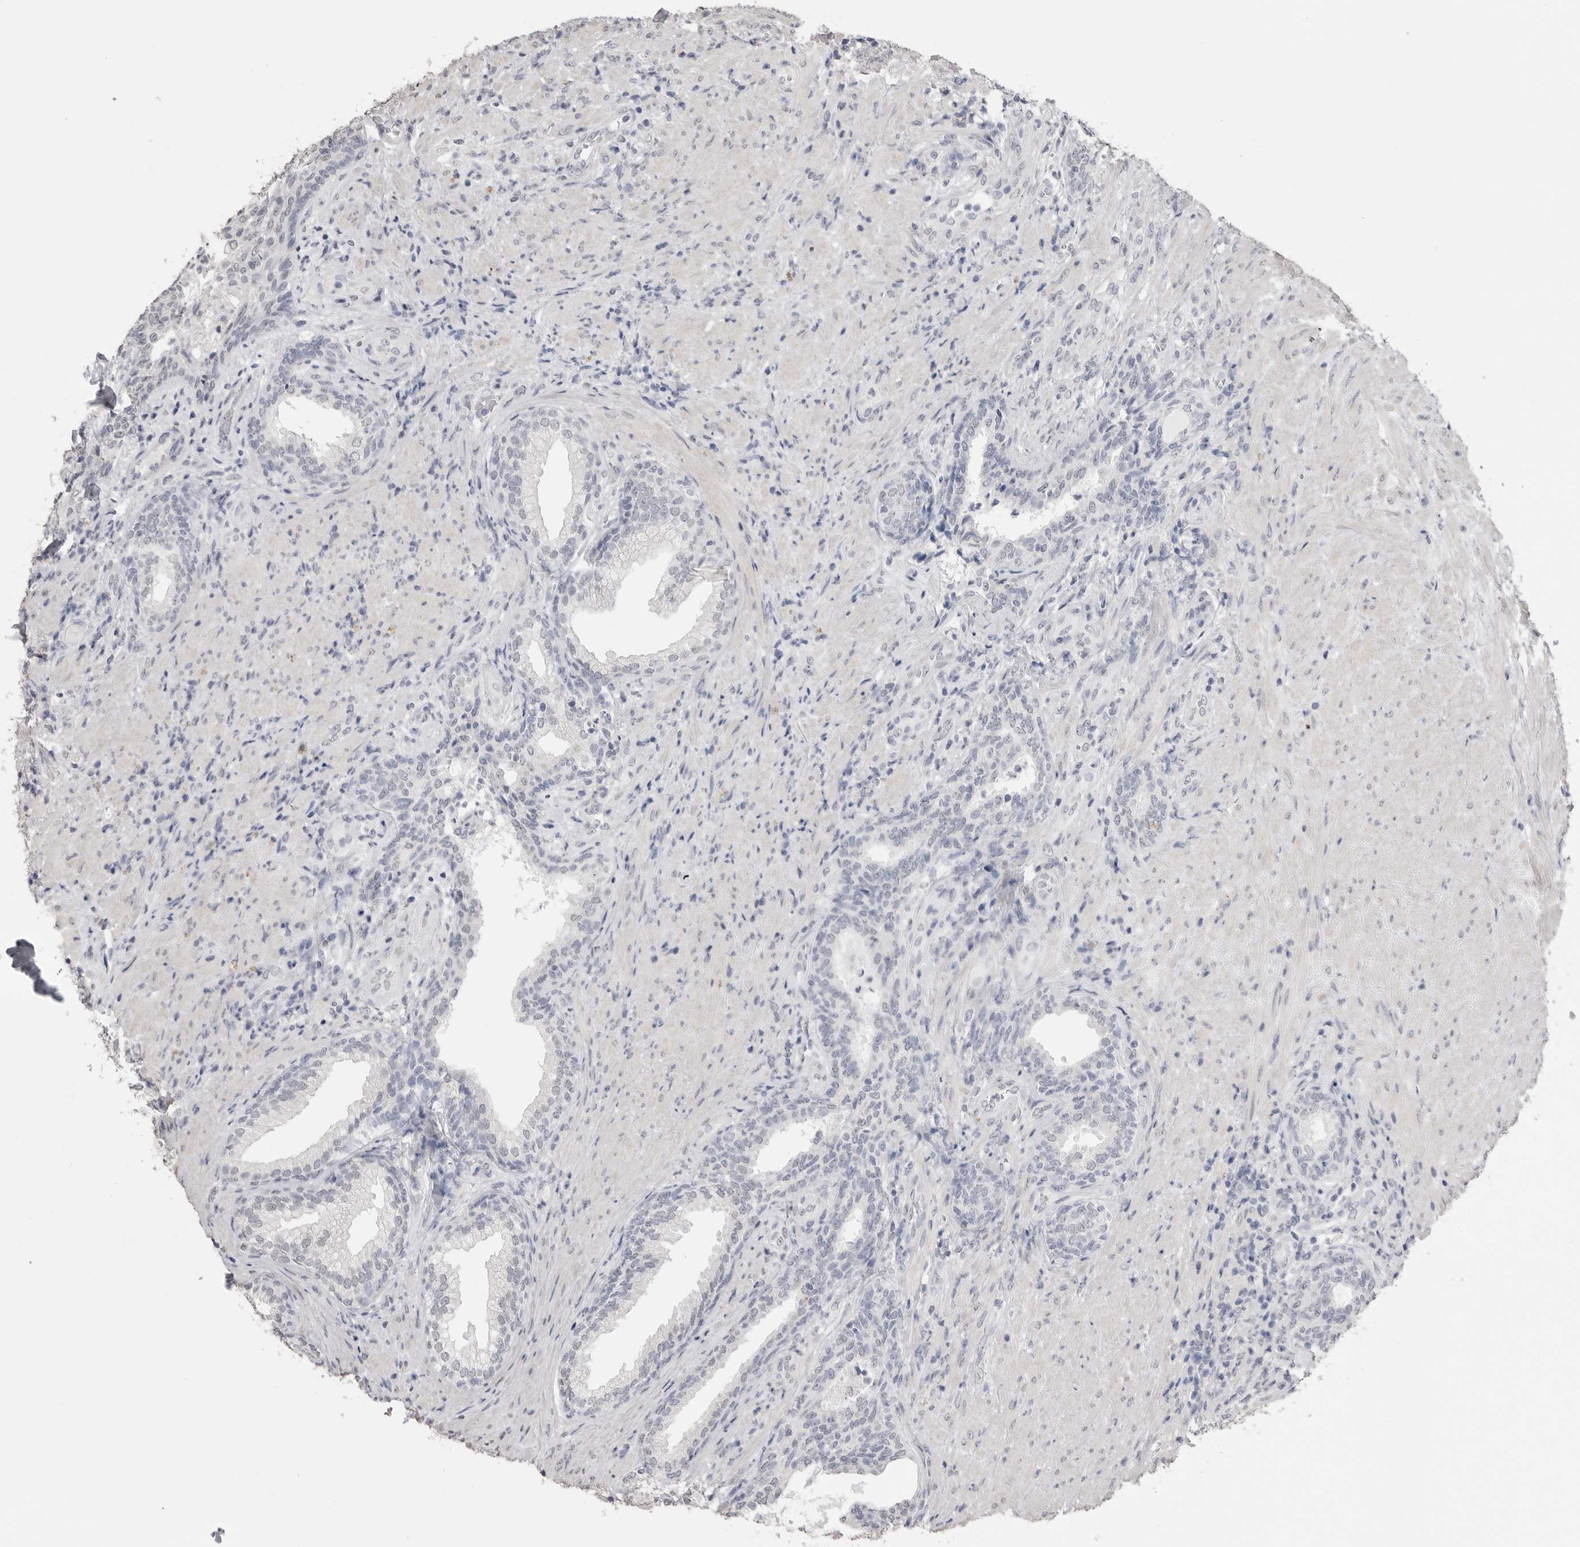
{"staining": {"intensity": "negative", "quantity": "none", "location": "none"}, "tissue": "prostate", "cell_type": "Glandular cells", "image_type": "normal", "snomed": [{"axis": "morphology", "description": "Normal tissue, NOS"}, {"axis": "topography", "description": "Prostate"}], "caption": "An immunohistochemistry photomicrograph of unremarkable prostate is shown. There is no staining in glandular cells of prostate. (Brightfield microscopy of DAB IHC at high magnification).", "gene": "ICAM5", "patient": {"sex": "male", "age": 76}}